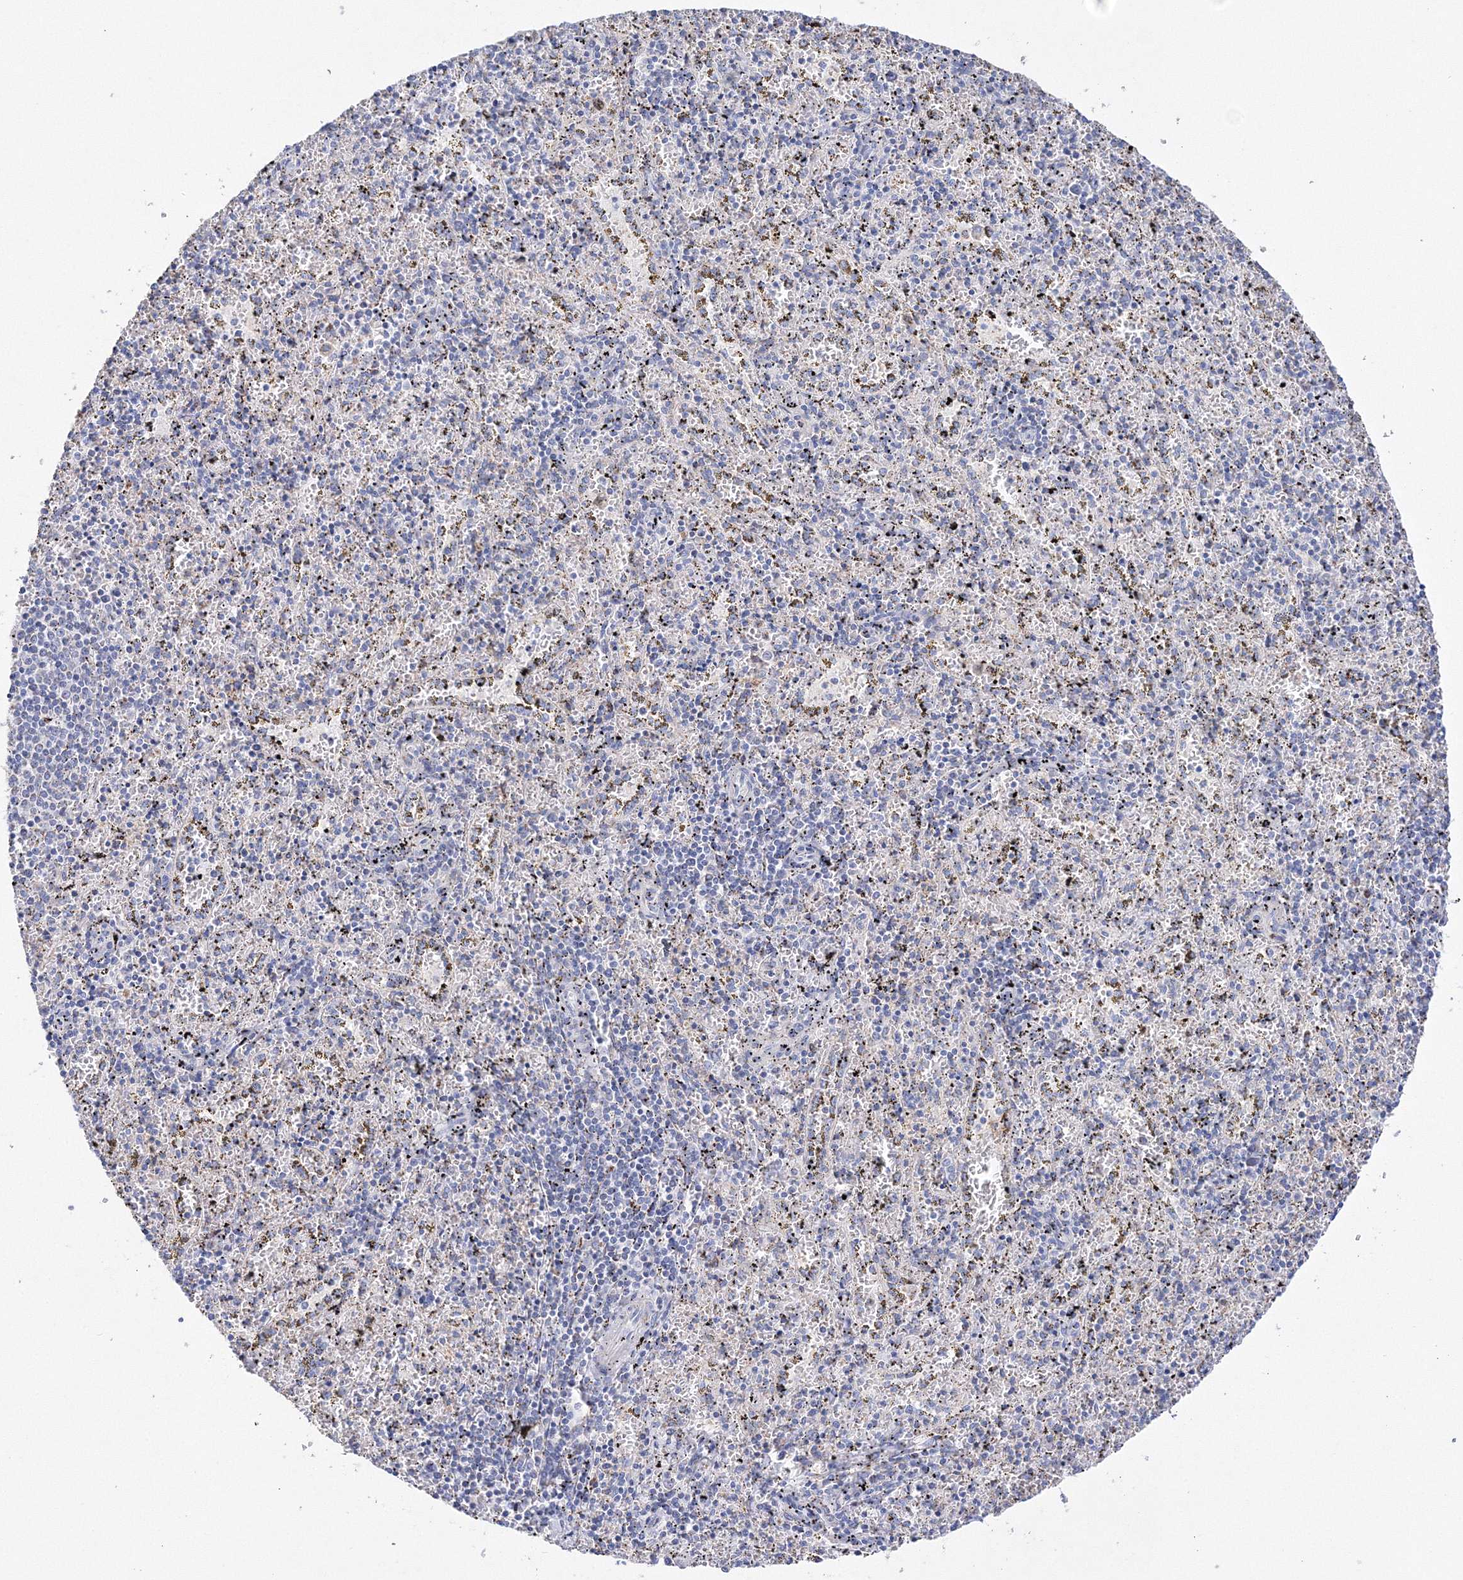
{"staining": {"intensity": "negative", "quantity": "none", "location": "none"}, "tissue": "spleen", "cell_type": "Cells in red pulp", "image_type": "normal", "snomed": [{"axis": "morphology", "description": "Normal tissue, NOS"}, {"axis": "topography", "description": "Spleen"}], "caption": "Micrograph shows no significant protein expression in cells in red pulp of normal spleen. (Brightfield microscopy of DAB immunohistochemistry at high magnification).", "gene": "MERTK", "patient": {"sex": "male", "age": 11}}